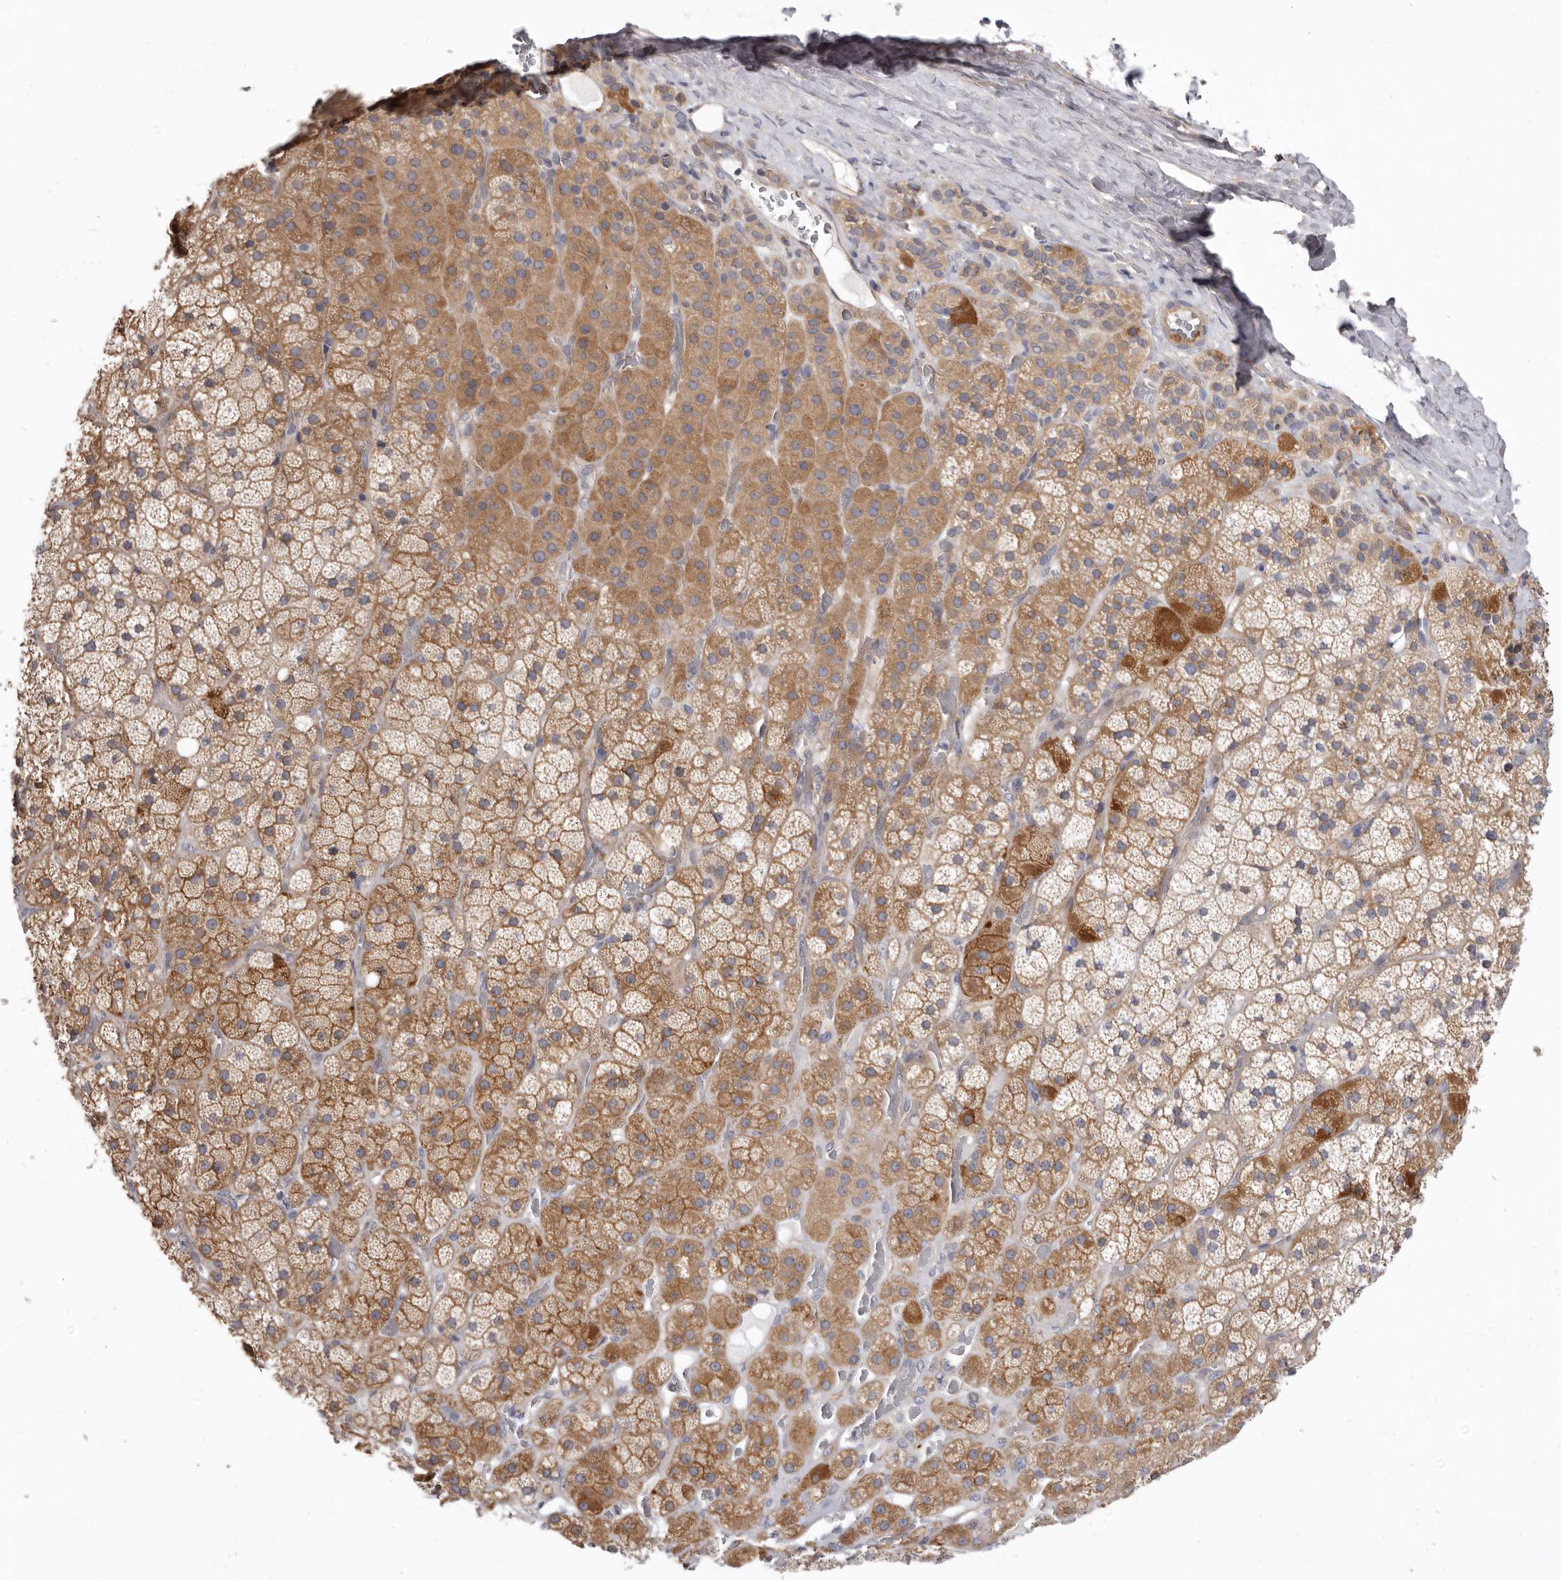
{"staining": {"intensity": "moderate", "quantity": "25%-75%", "location": "cytoplasmic/membranous"}, "tissue": "adrenal gland", "cell_type": "Glandular cells", "image_type": "normal", "snomed": [{"axis": "morphology", "description": "Normal tissue, NOS"}, {"axis": "topography", "description": "Adrenal gland"}], "caption": "Immunohistochemistry histopathology image of unremarkable adrenal gland: human adrenal gland stained using IHC reveals medium levels of moderate protein expression localized specifically in the cytoplasmic/membranous of glandular cells, appearing as a cytoplasmic/membranous brown color.", "gene": "FMO2", "patient": {"sex": "male", "age": 57}}